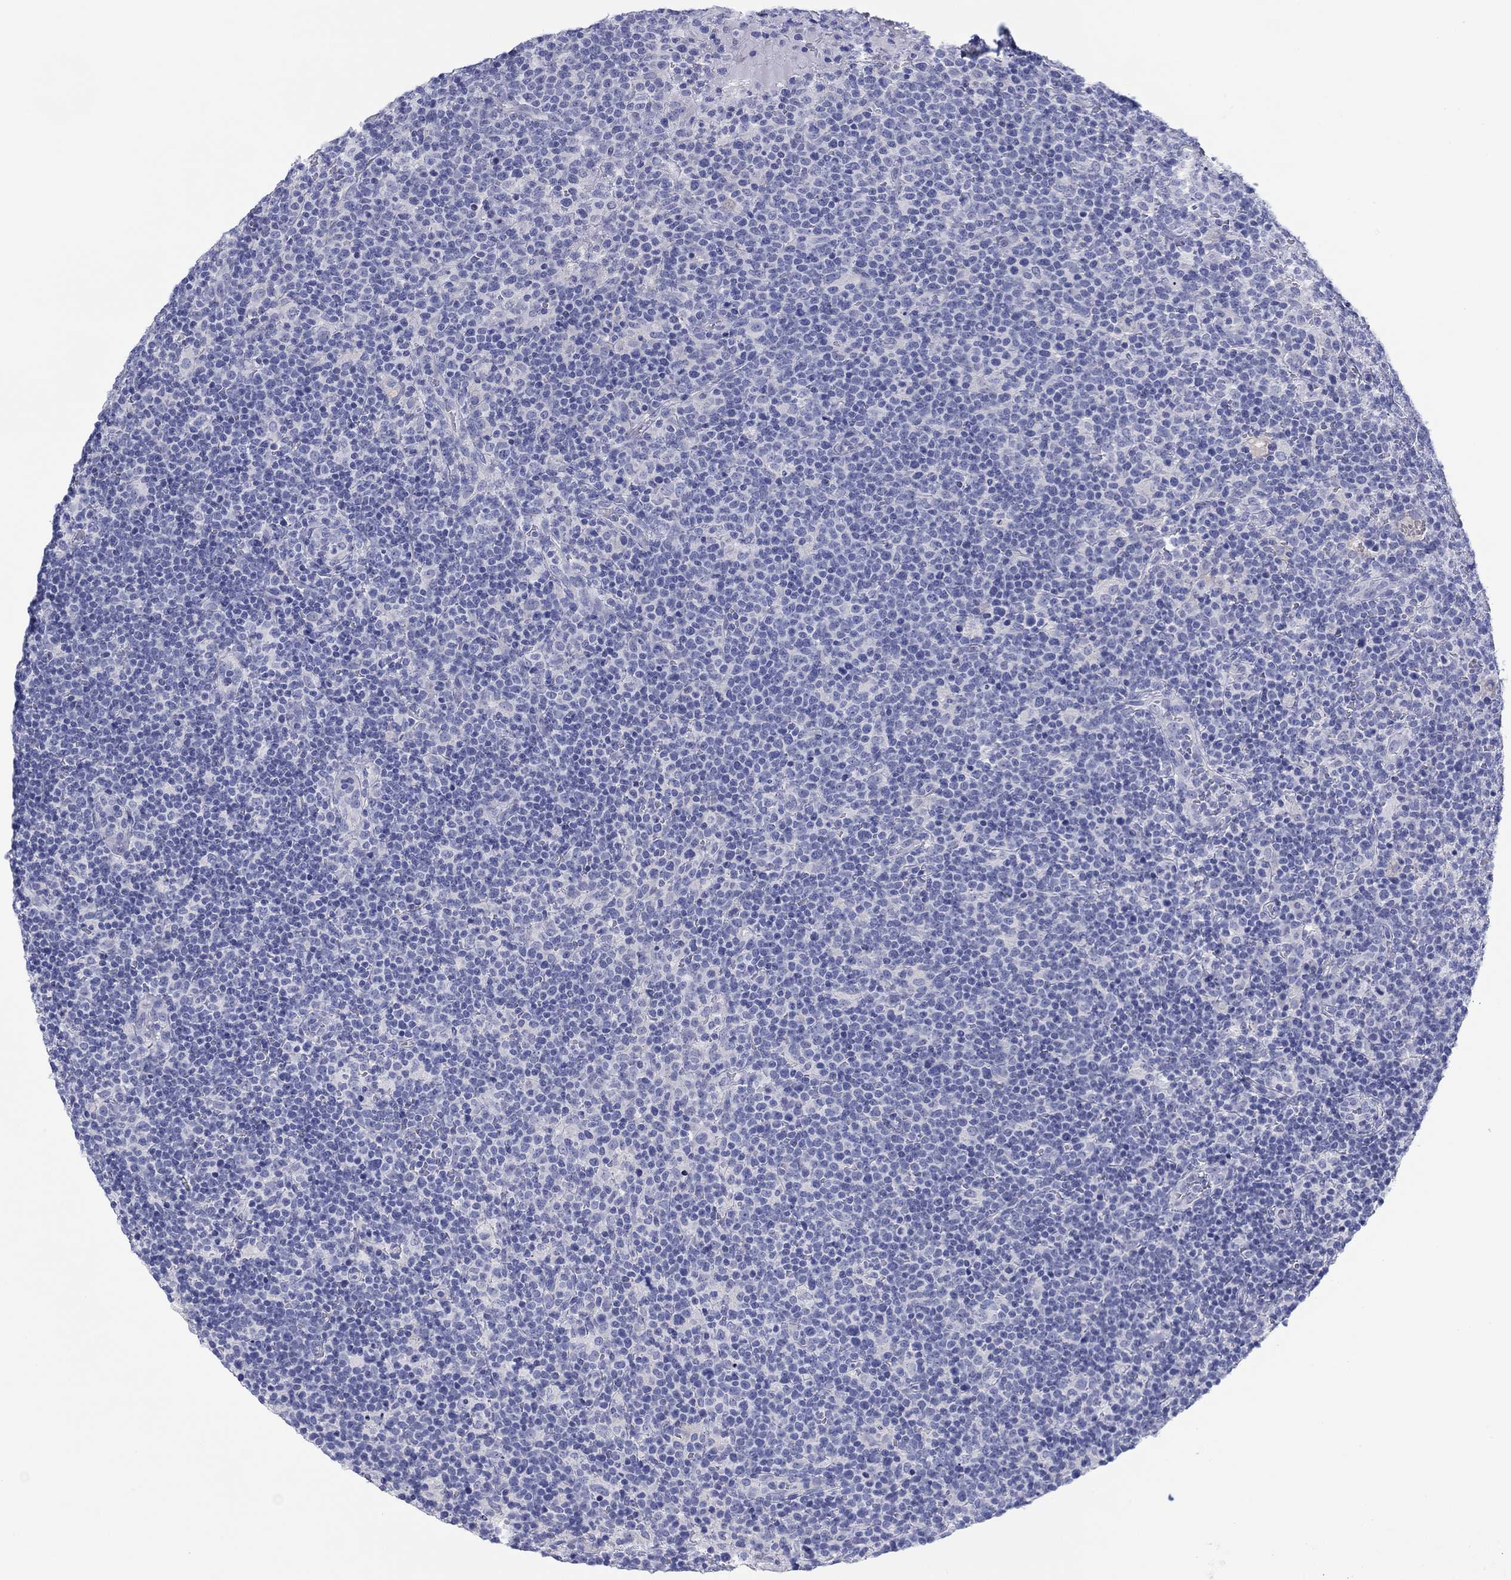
{"staining": {"intensity": "negative", "quantity": "none", "location": "none"}, "tissue": "lymphoma", "cell_type": "Tumor cells", "image_type": "cancer", "snomed": [{"axis": "morphology", "description": "Malignant lymphoma, non-Hodgkin's type, High grade"}, {"axis": "topography", "description": "Lymph node"}], "caption": "DAB (3,3'-diaminobenzidine) immunohistochemical staining of lymphoma reveals no significant positivity in tumor cells.", "gene": "ATP1B1", "patient": {"sex": "male", "age": 61}}